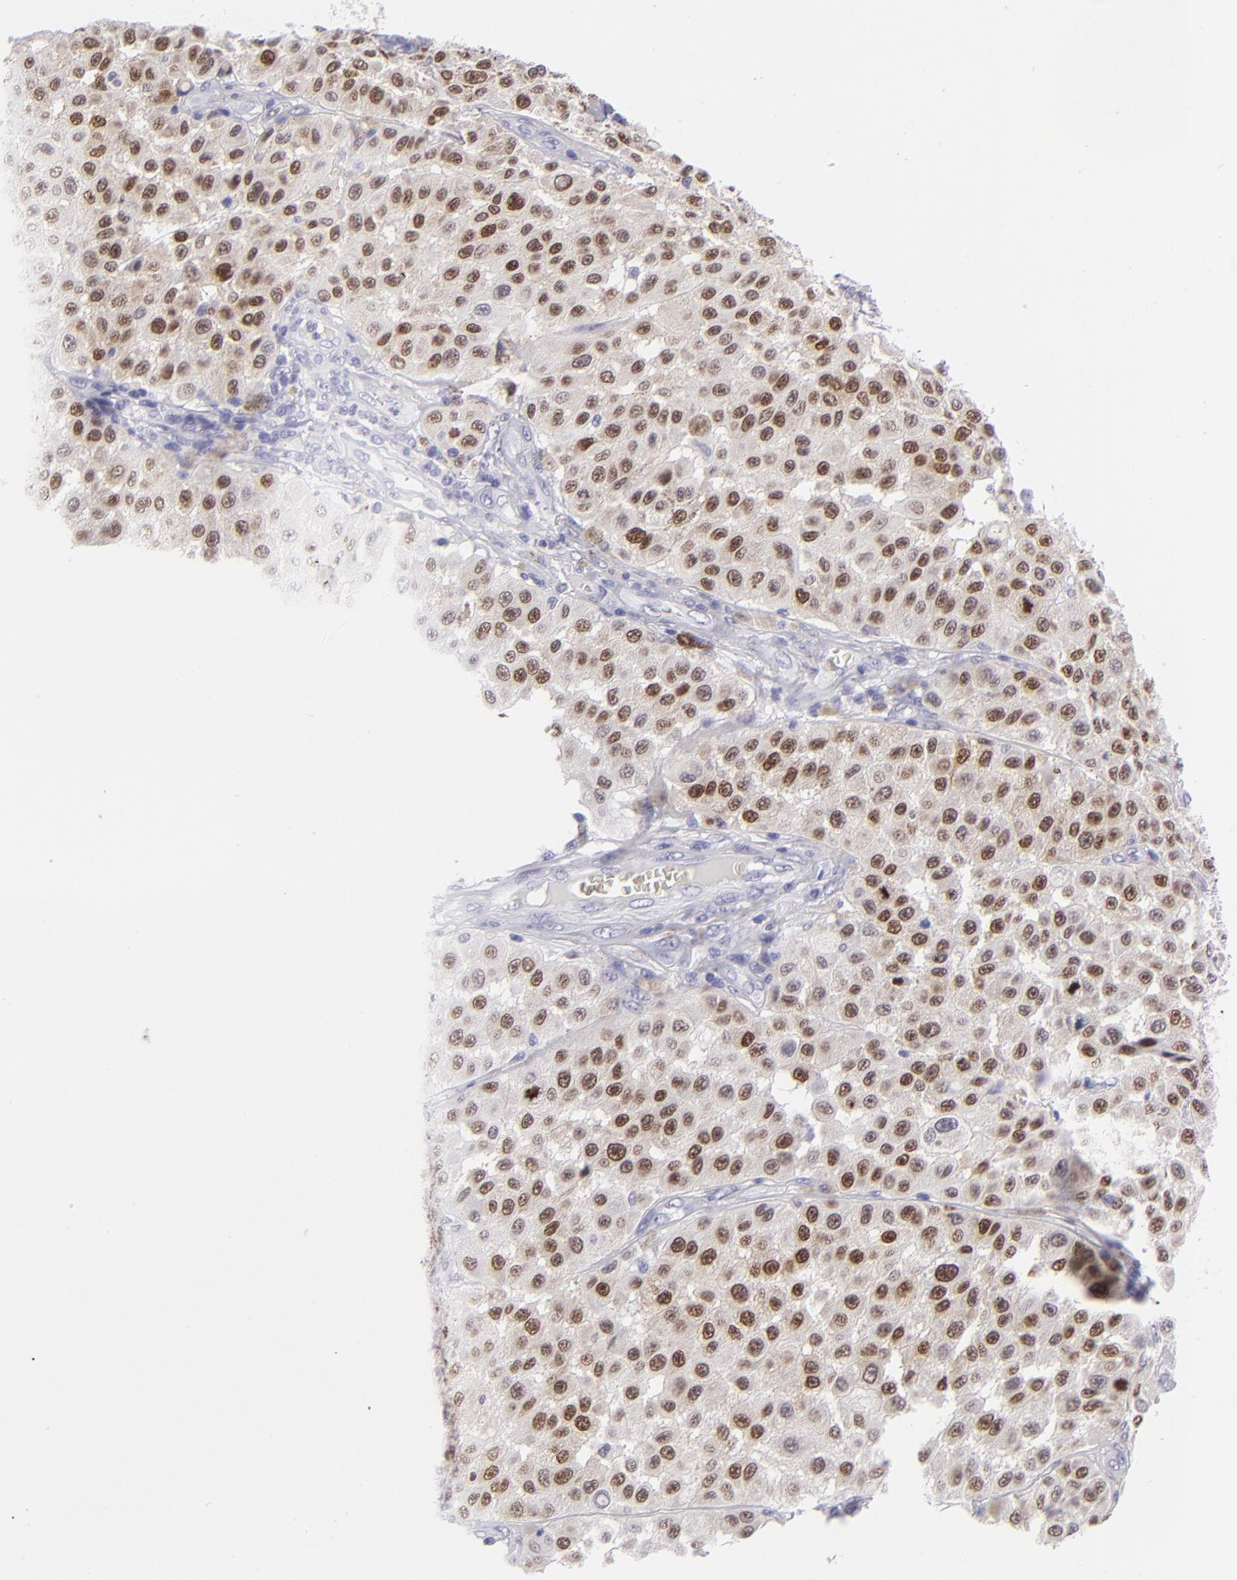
{"staining": {"intensity": "moderate", "quantity": ">75%", "location": "nuclear"}, "tissue": "melanoma", "cell_type": "Tumor cells", "image_type": "cancer", "snomed": [{"axis": "morphology", "description": "Malignant melanoma, NOS"}, {"axis": "topography", "description": "Skin"}], "caption": "Immunohistochemistry (DAB) staining of melanoma demonstrates moderate nuclear protein expression in approximately >75% of tumor cells. (DAB (3,3'-diaminobenzidine) IHC with brightfield microscopy, high magnification).", "gene": "MITF", "patient": {"sex": "female", "age": 64}}